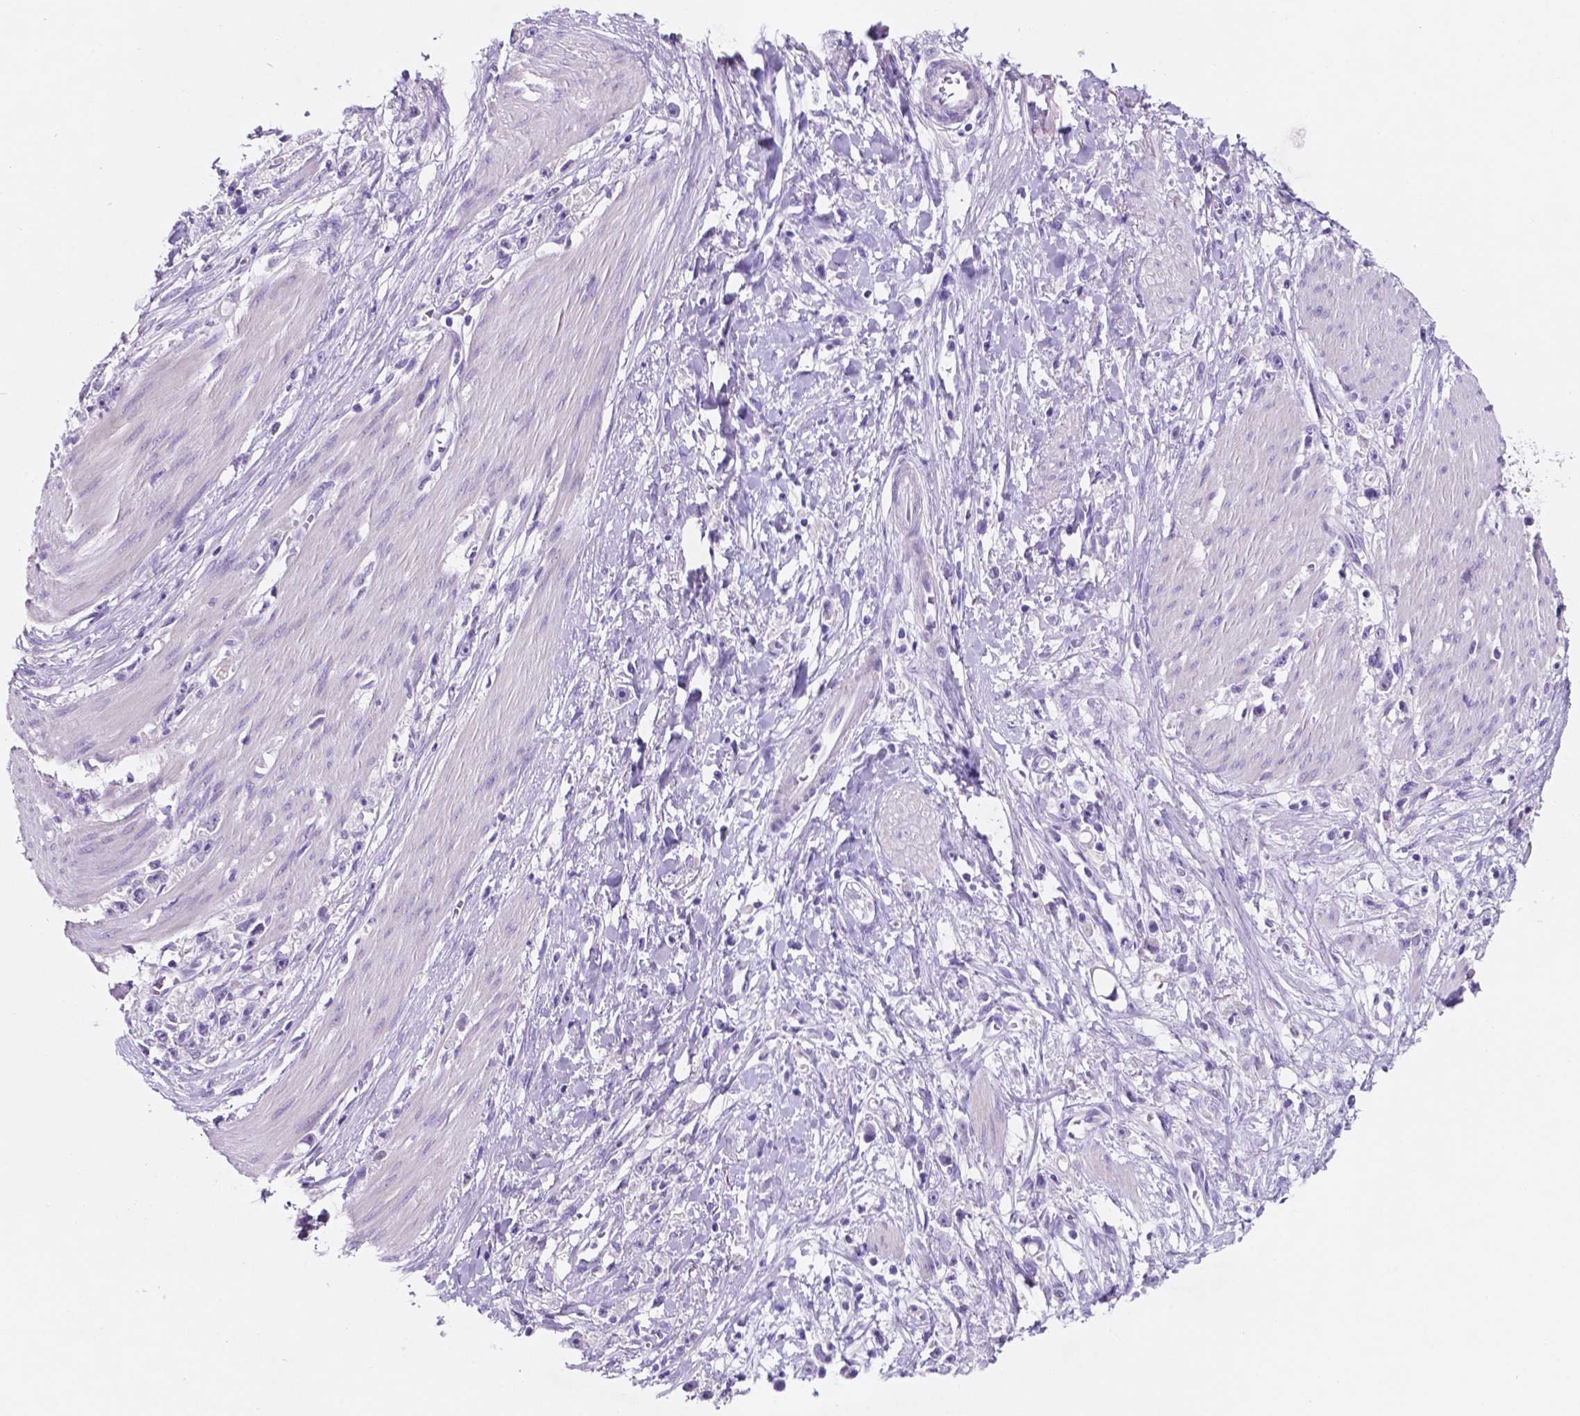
{"staining": {"intensity": "negative", "quantity": "none", "location": "none"}, "tissue": "stomach cancer", "cell_type": "Tumor cells", "image_type": "cancer", "snomed": [{"axis": "morphology", "description": "Adenocarcinoma, NOS"}, {"axis": "topography", "description": "Stomach"}], "caption": "There is no significant staining in tumor cells of stomach adenocarcinoma.", "gene": "EBLN2", "patient": {"sex": "female", "age": 59}}